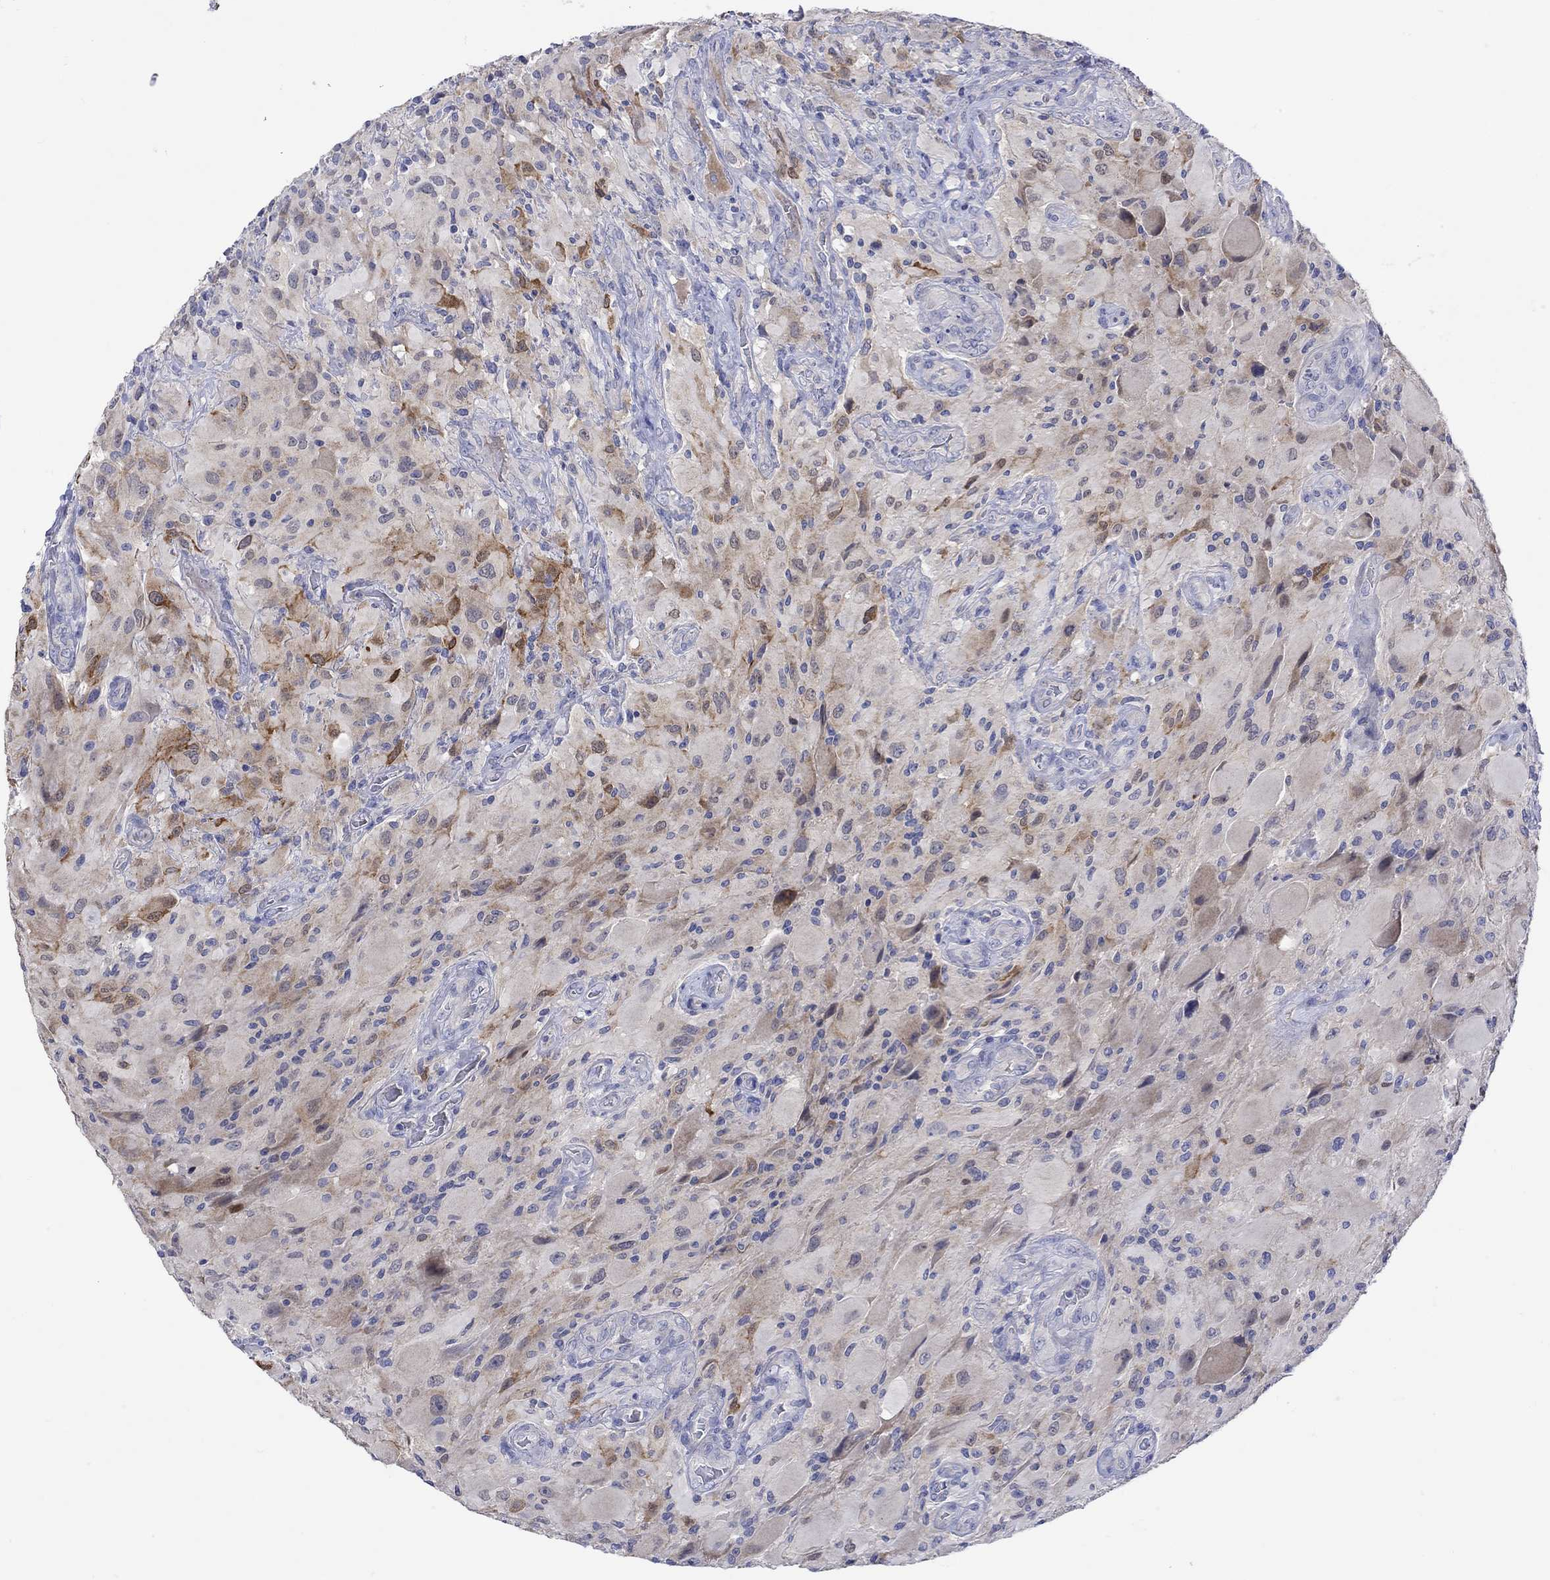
{"staining": {"intensity": "moderate", "quantity": "25%-75%", "location": "cytoplasmic/membranous,nuclear"}, "tissue": "glioma", "cell_type": "Tumor cells", "image_type": "cancer", "snomed": [{"axis": "morphology", "description": "Glioma, malignant, High grade"}, {"axis": "topography", "description": "Cerebral cortex"}], "caption": "IHC (DAB) staining of human malignant high-grade glioma displays moderate cytoplasmic/membranous and nuclear protein positivity in approximately 25%-75% of tumor cells.", "gene": "MSI1", "patient": {"sex": "male", "age": 35}}